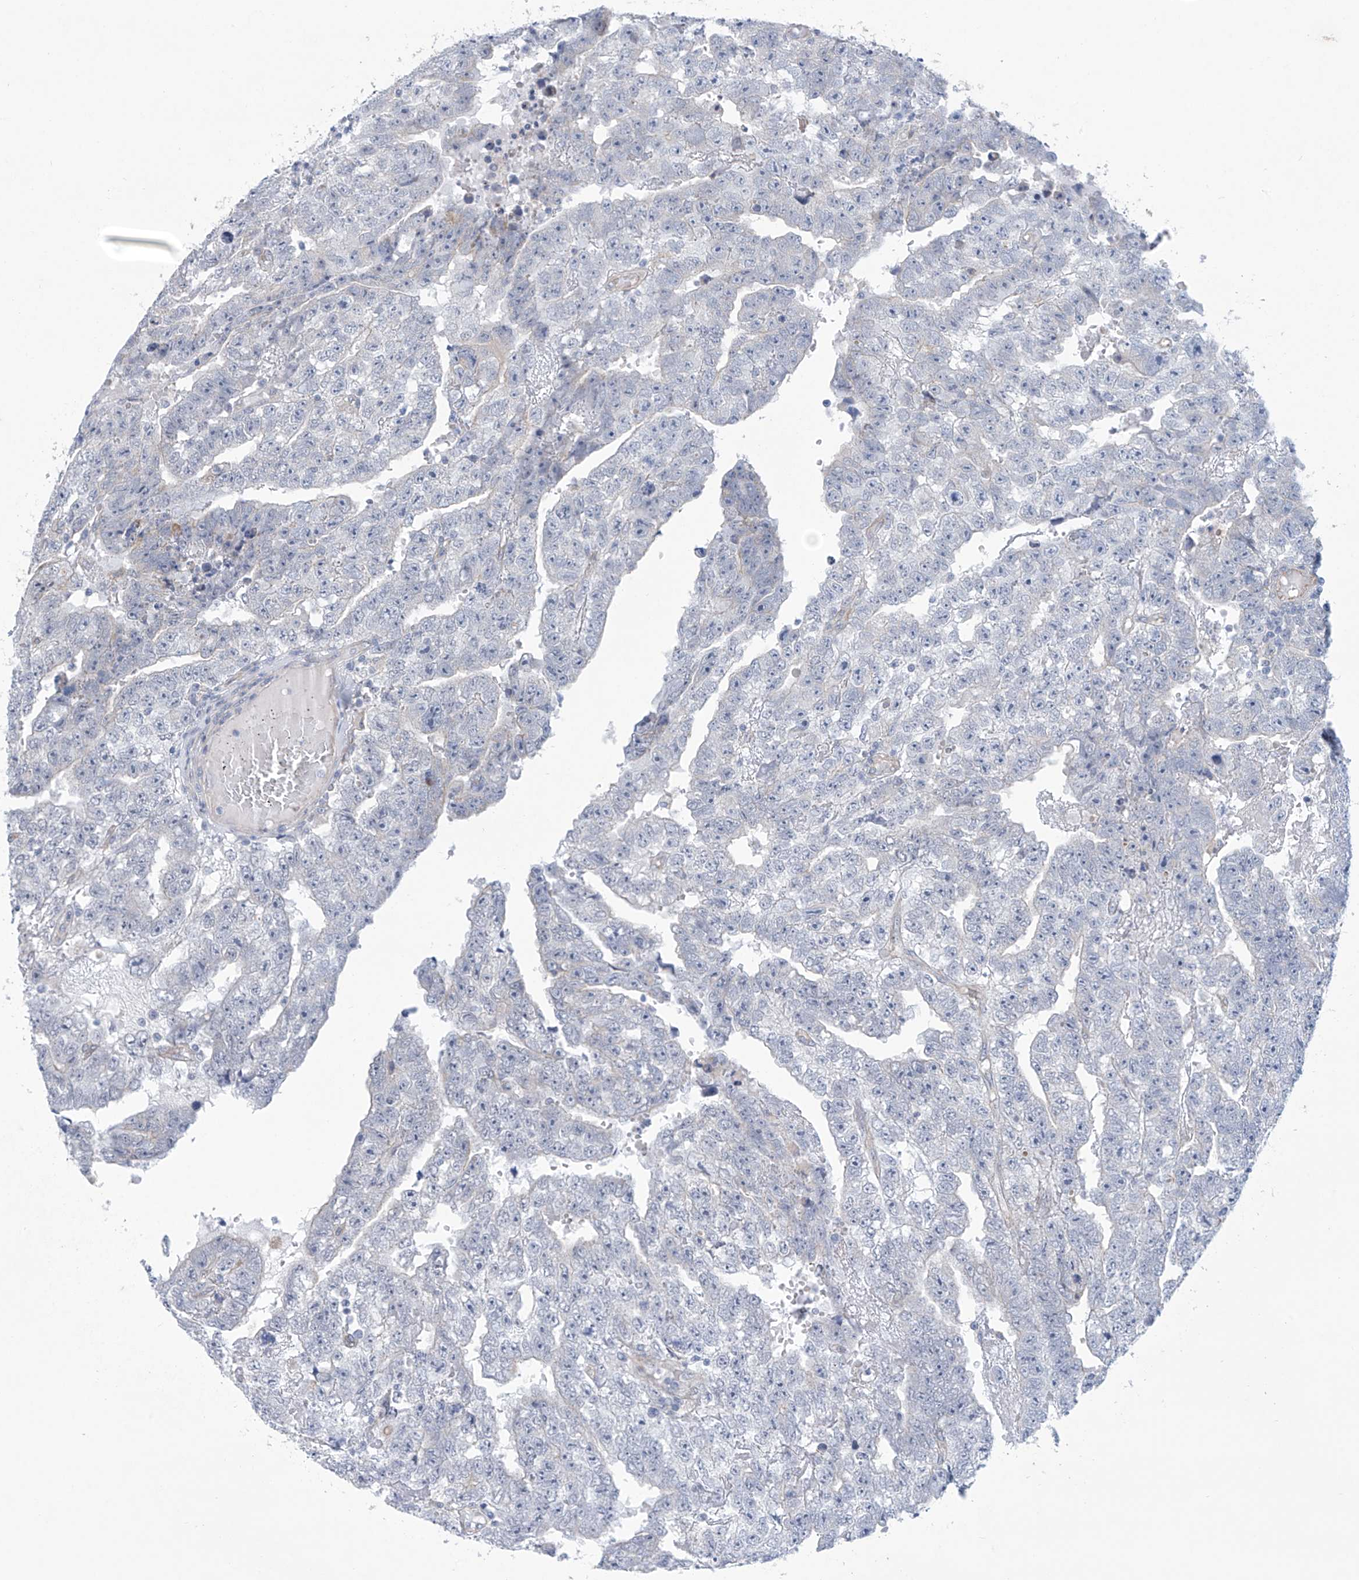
{"staining": {"intensity": "negative", "quantity": "none", "location": "none"}, "tissue": "testis cancer", "cell_type": "Tumor cells", "image_type": "cancer", "snomed": [{"axis": "morphology", "description": "Carcinoma, Embryonal, NOS"}, {"axis": "topography", "description": "Testis"}], "caption": "A photomicrograph of human testis embryonal carcinoma is negative for staining in tumor cells.", "gene": "ABHD13", "patient": {"sex": "male", "age": 25}}